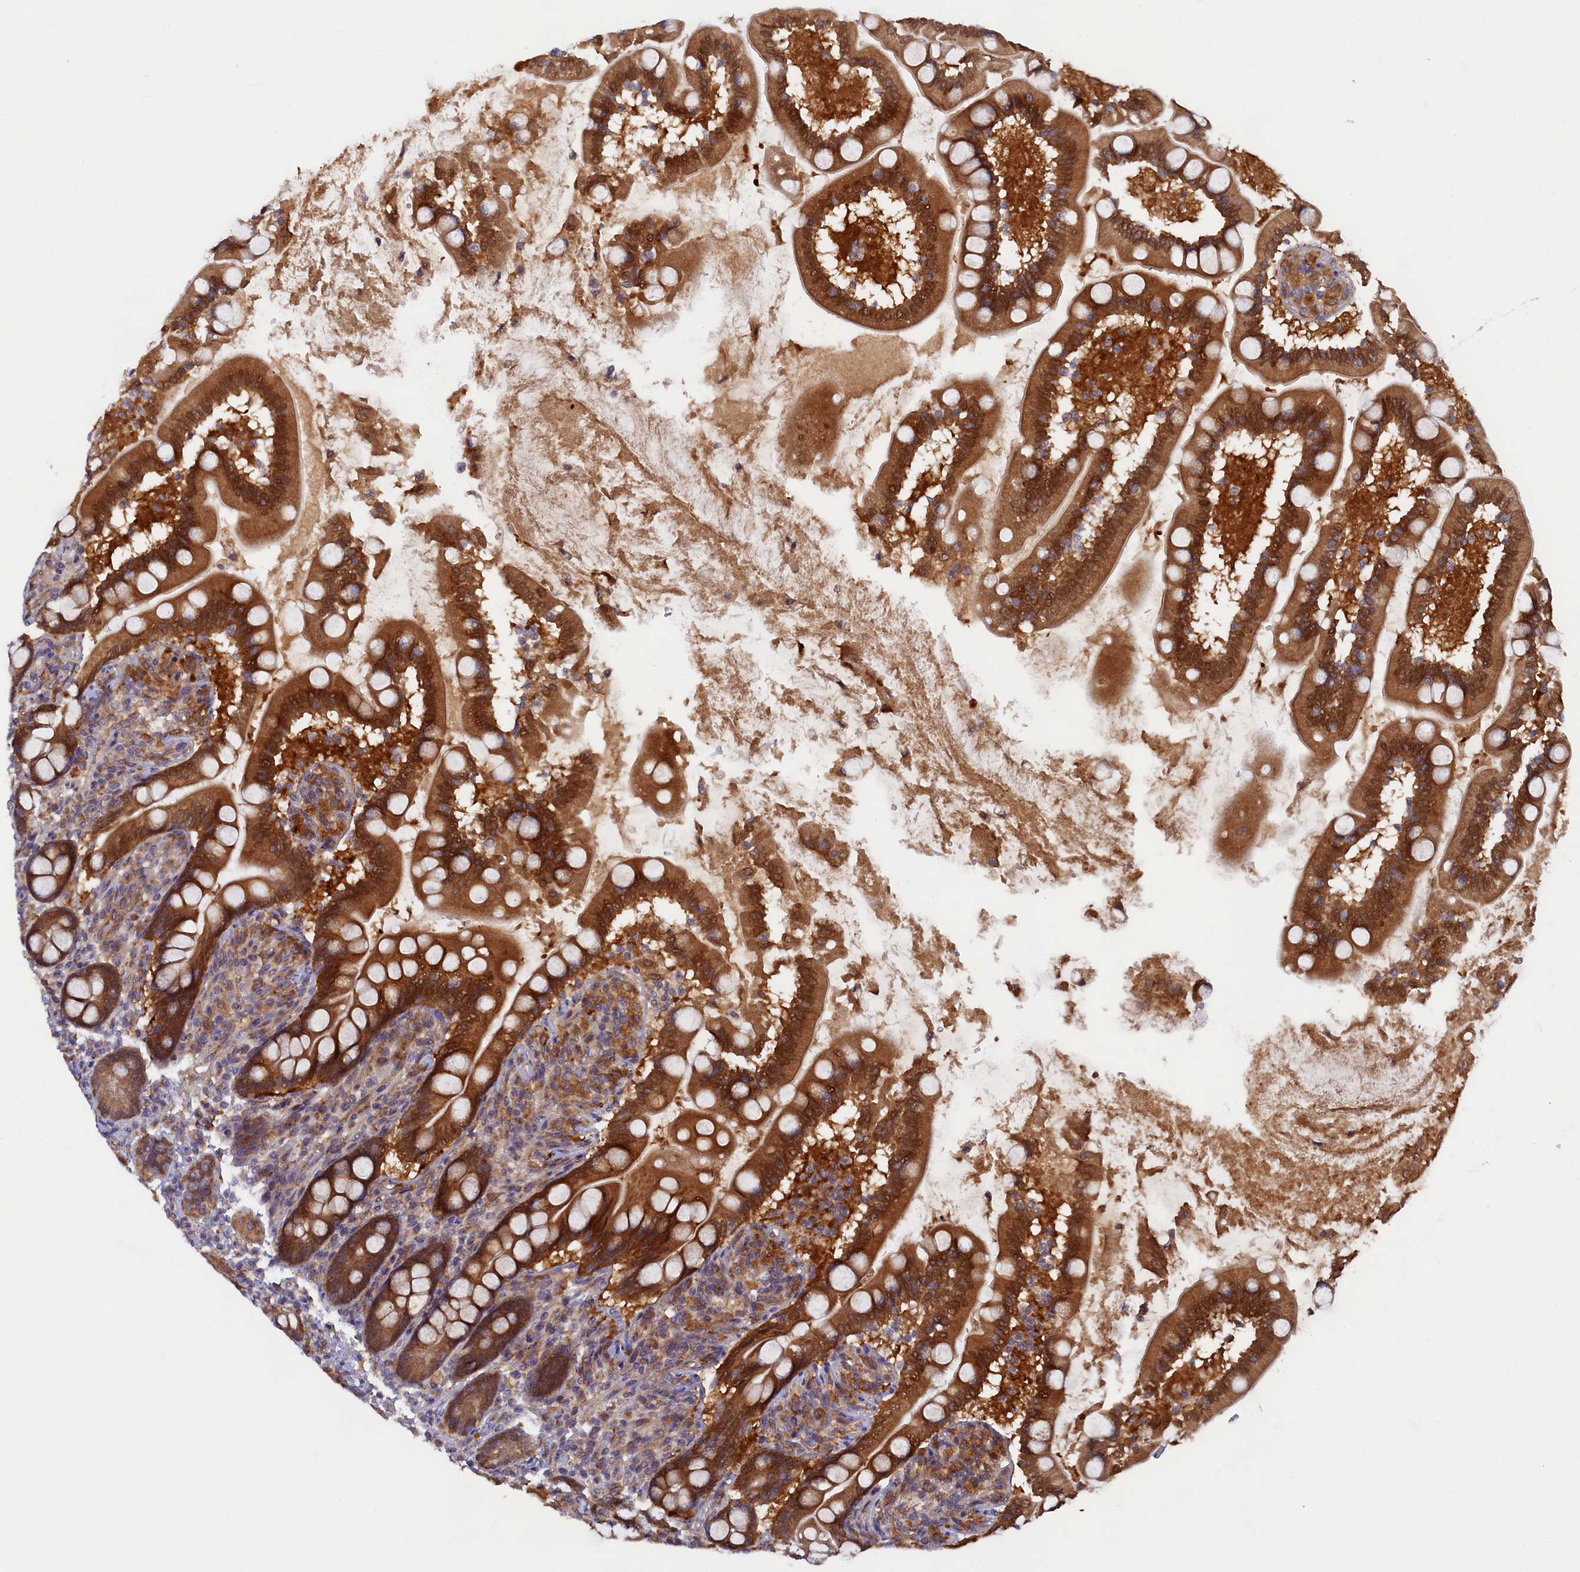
{"staining": {"intensity": "strong", "quantity": ">75%", "location": "cytoplasmic/membranous,nuclear"}, "tissue": "small intestine", "cell_type": "Glandular cells", "image_type": "normal", "snomed": [{"axis": "morphology", "description": "Normal tissue, NOS"}, {"axis": "topography", "description": "Small intestine"}], "caption": "Small intestine stained for a protein (brown) demonstrates strong cytoplasmic/membranous,nuclear positive staining in about >75% of glandular cells.", "gene": "STX12", "patient": {"sex": "female", "age": 64}}